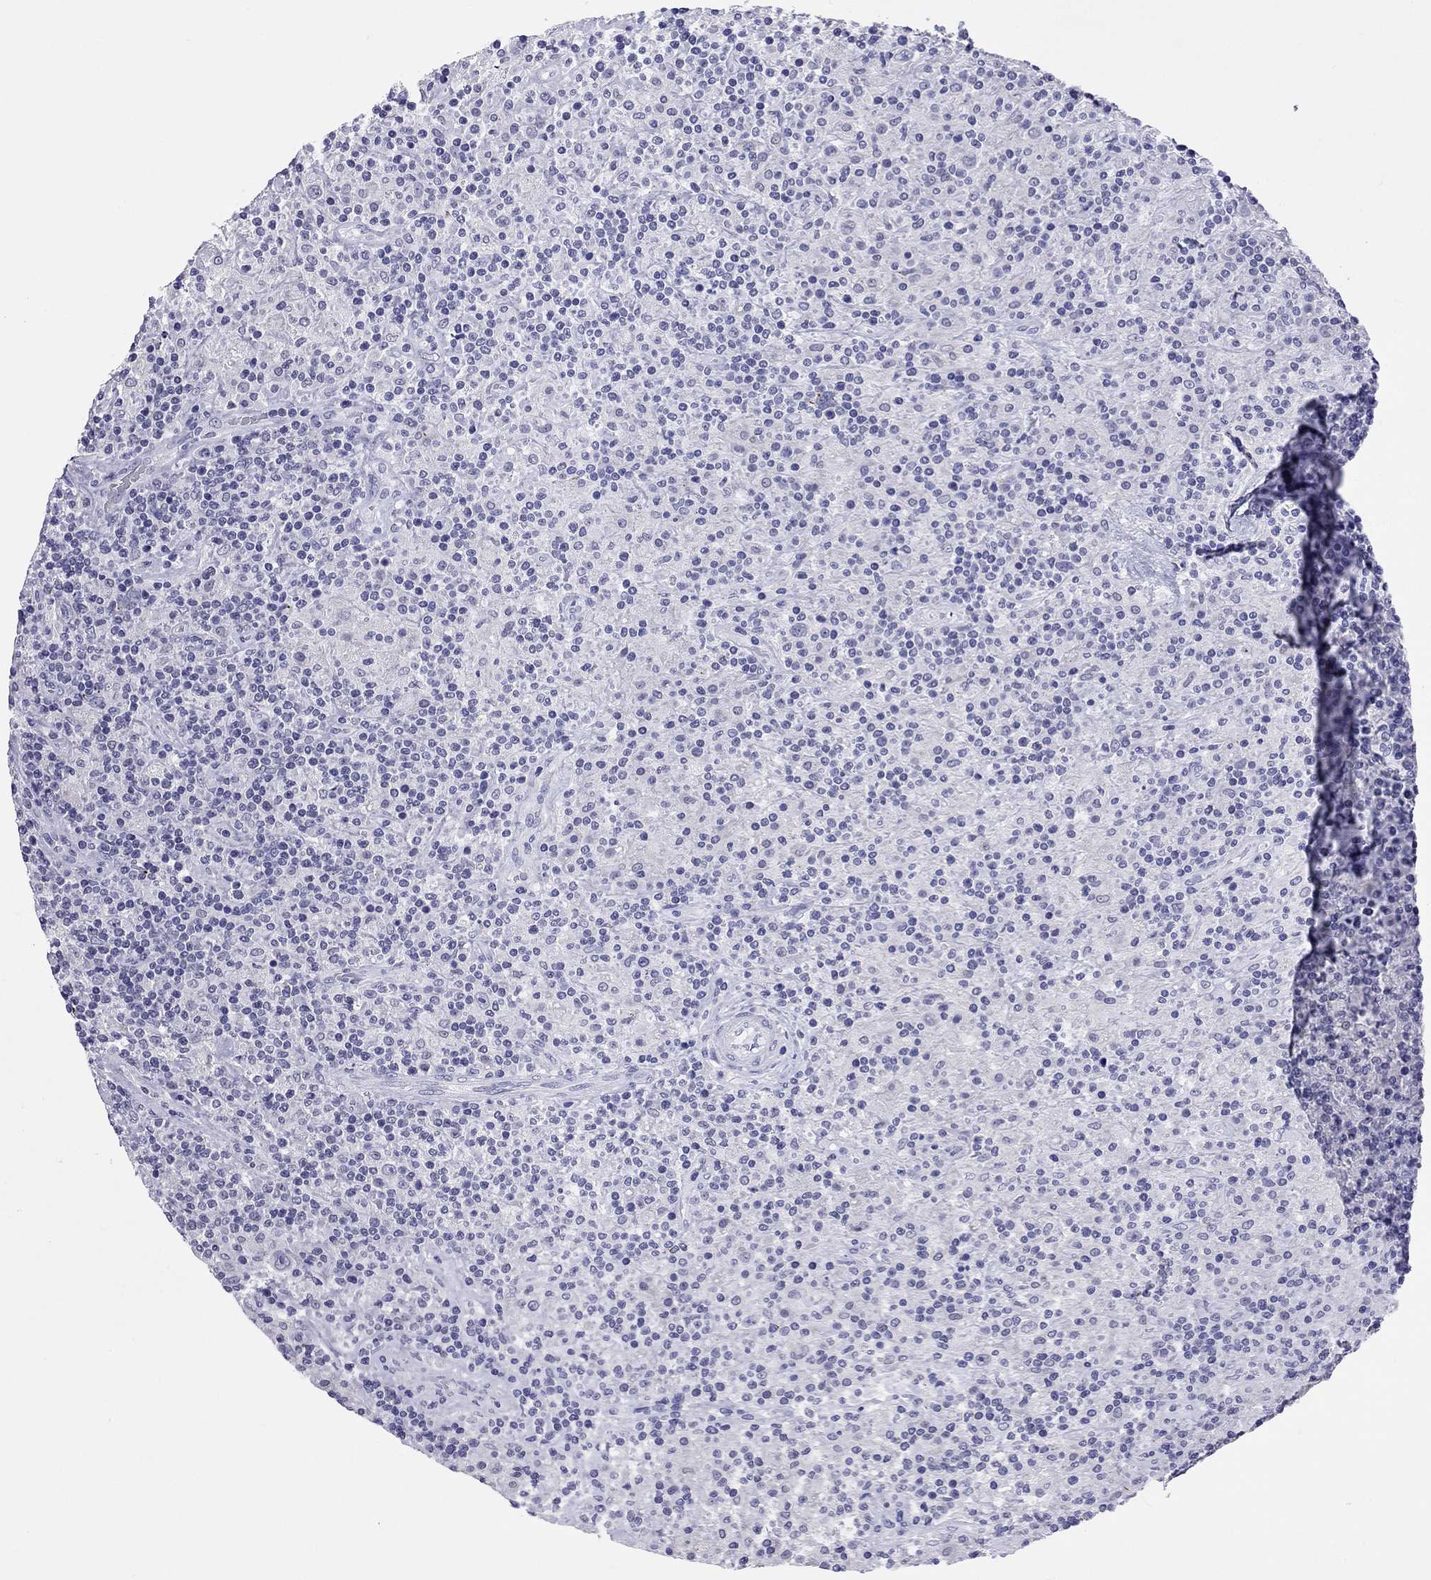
{"staining": {"intensity": "negative", "quantity": "none", "location": "none"}, "tissue": "lymphoma", "cell_type": "Tumor cells", "image_type": "cancer", "snomed": [{"axis": "morphology", "description": "Hodgkin's disease, NOS"}, {"axis": "topography", "description": "Lymph node"}], "caption": "Histopathology image shows no significant protein positivity in tumor cells of Hodgkin's disease.", "gene": "ARMC12", "patient": {"sex": "male", "age": 70}}